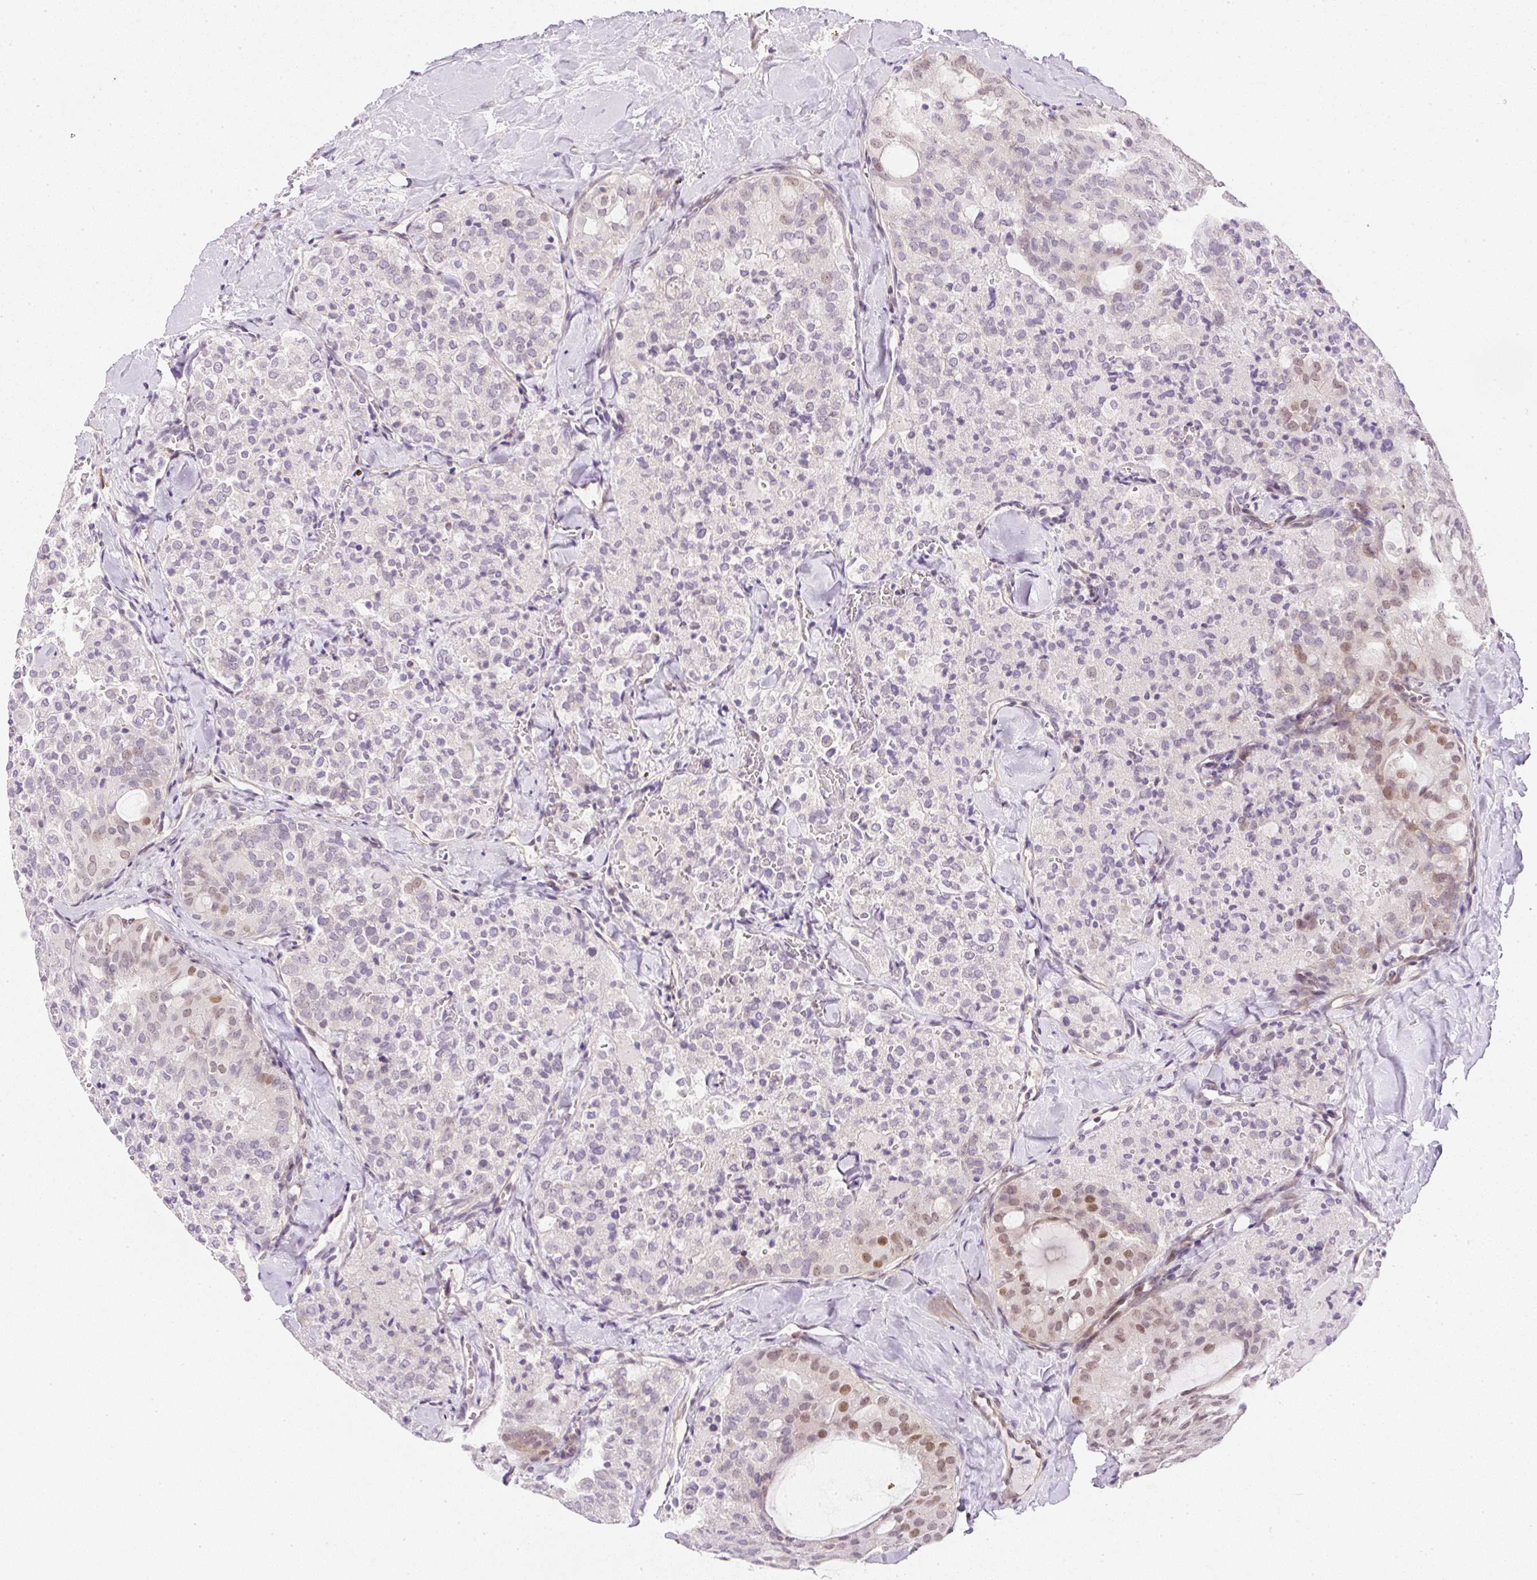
{"staining": {"intensity": "moderate", "quantity": "<25%", "location": "nuclear"}, "tissue": "thyroid cancer", "cell_type": "Tumor cells", "image_type": "cancer", "snomed": [{"axis": "morphology", "description": "Follicular adenoma carcinoma, NOS"}, {"axis": "topography", "description": "Thyroid gland"}], "caption": "Immunohistochemical staining of follicular adenoma carcinoma (thyroid) demonstrates low levels of moderate nuclear protein expression in approximately <25% of tumor cells. The protein is stained brown, and the nuclei are stained in blue (DAB (3,3'-diaminobenzidine) IHC with brightfield microscopy, high magnification).", "gene": "DPPA4", "patient": {"sex": "male", "age": 75}}